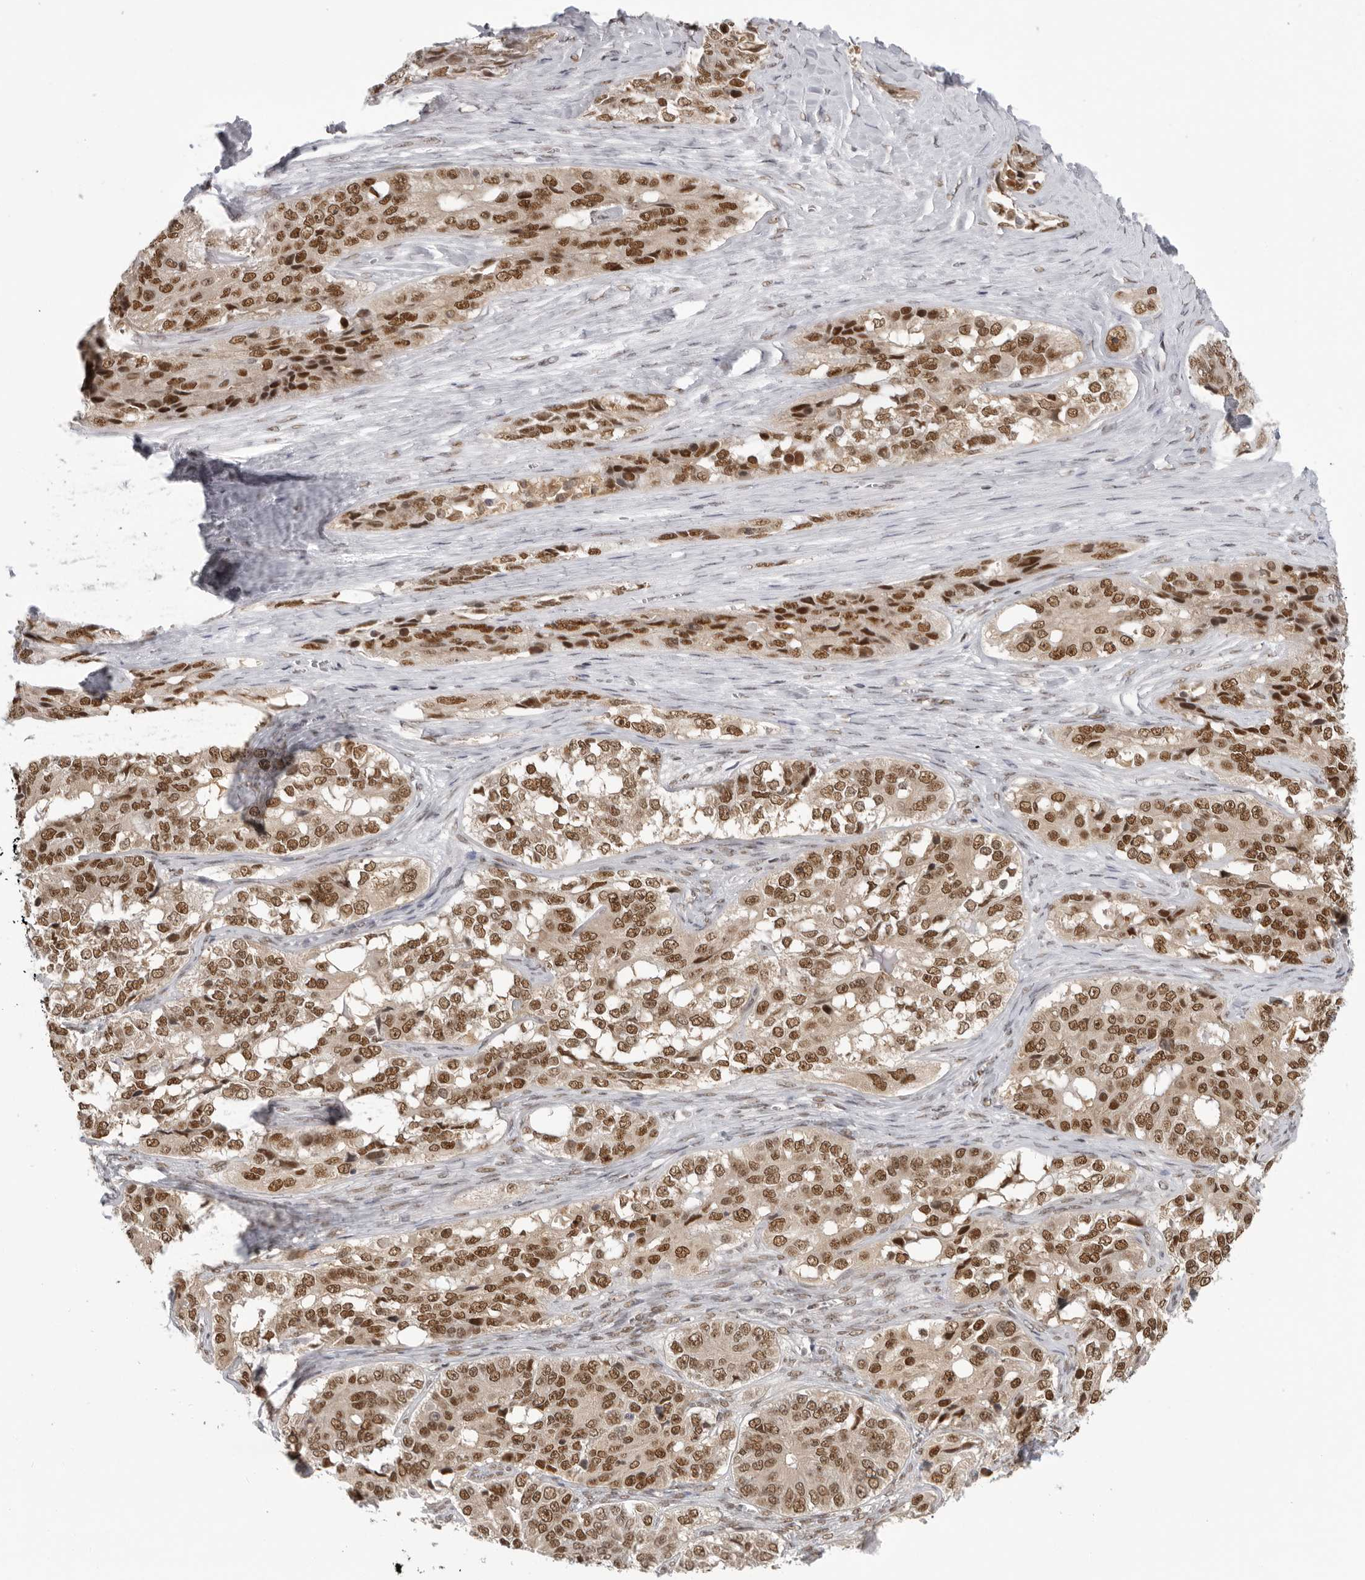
{"staining": {"intensity": "moderate", "quantity": ">75%", "location": "nuclear"}, "tissue": "ovarian cancer", "cell_type": "Tumor cells", "image_type": "cancer", "snomed": [{"axis": "morphology", "description": "Carcinoma, endometroid"}, {"axis": "topography", "description": "Ovary"}], "caption": "Ovarian cancer (endometroid carcinoma) was stained to show a protein in brown. There is medium levels of moderate nuclear staining in about >75% of tumor cells.", "gene": "RPA2", "patient": {"sex": "female", "age": 51}}